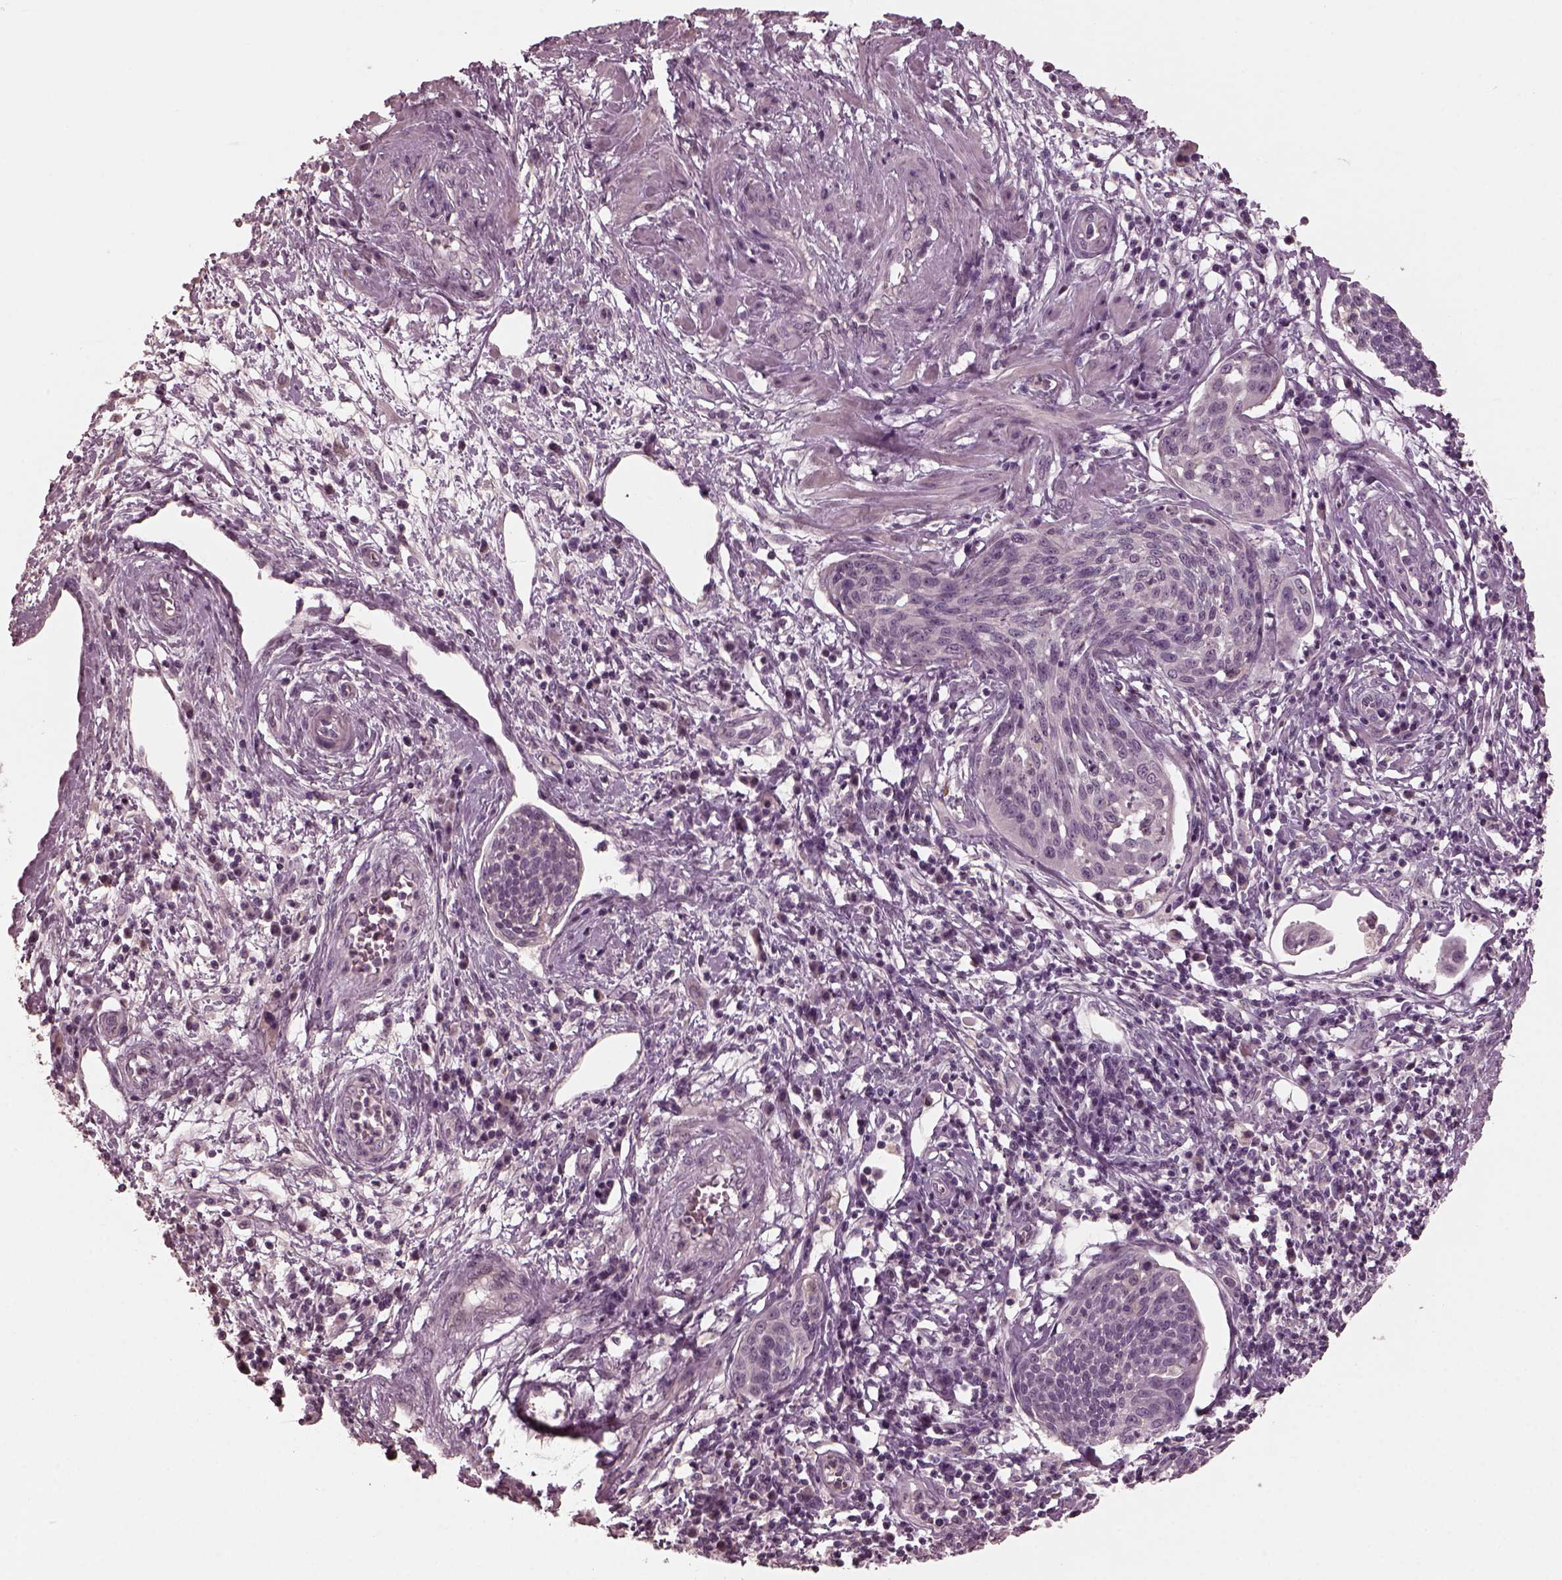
{"staining": {"intensity": "negative", "quantity": "none", "location": "none"}, "tissue": "cervical cancer", "cell_type": "Tumor cells", "image_type": "cancer", "snomed": [{"axis": "morphology", "description": "Squamous cell carcinoma, NOS"}, {"axis": "topography", "description": "Cervix"}], "caption": "An image of cervical cancer (squamous cell carcinoma) stained for a protein shows no brown staining in tumor cells.", "gene": "RCVRN", "patient": {"sex": "female", "age": 34}}